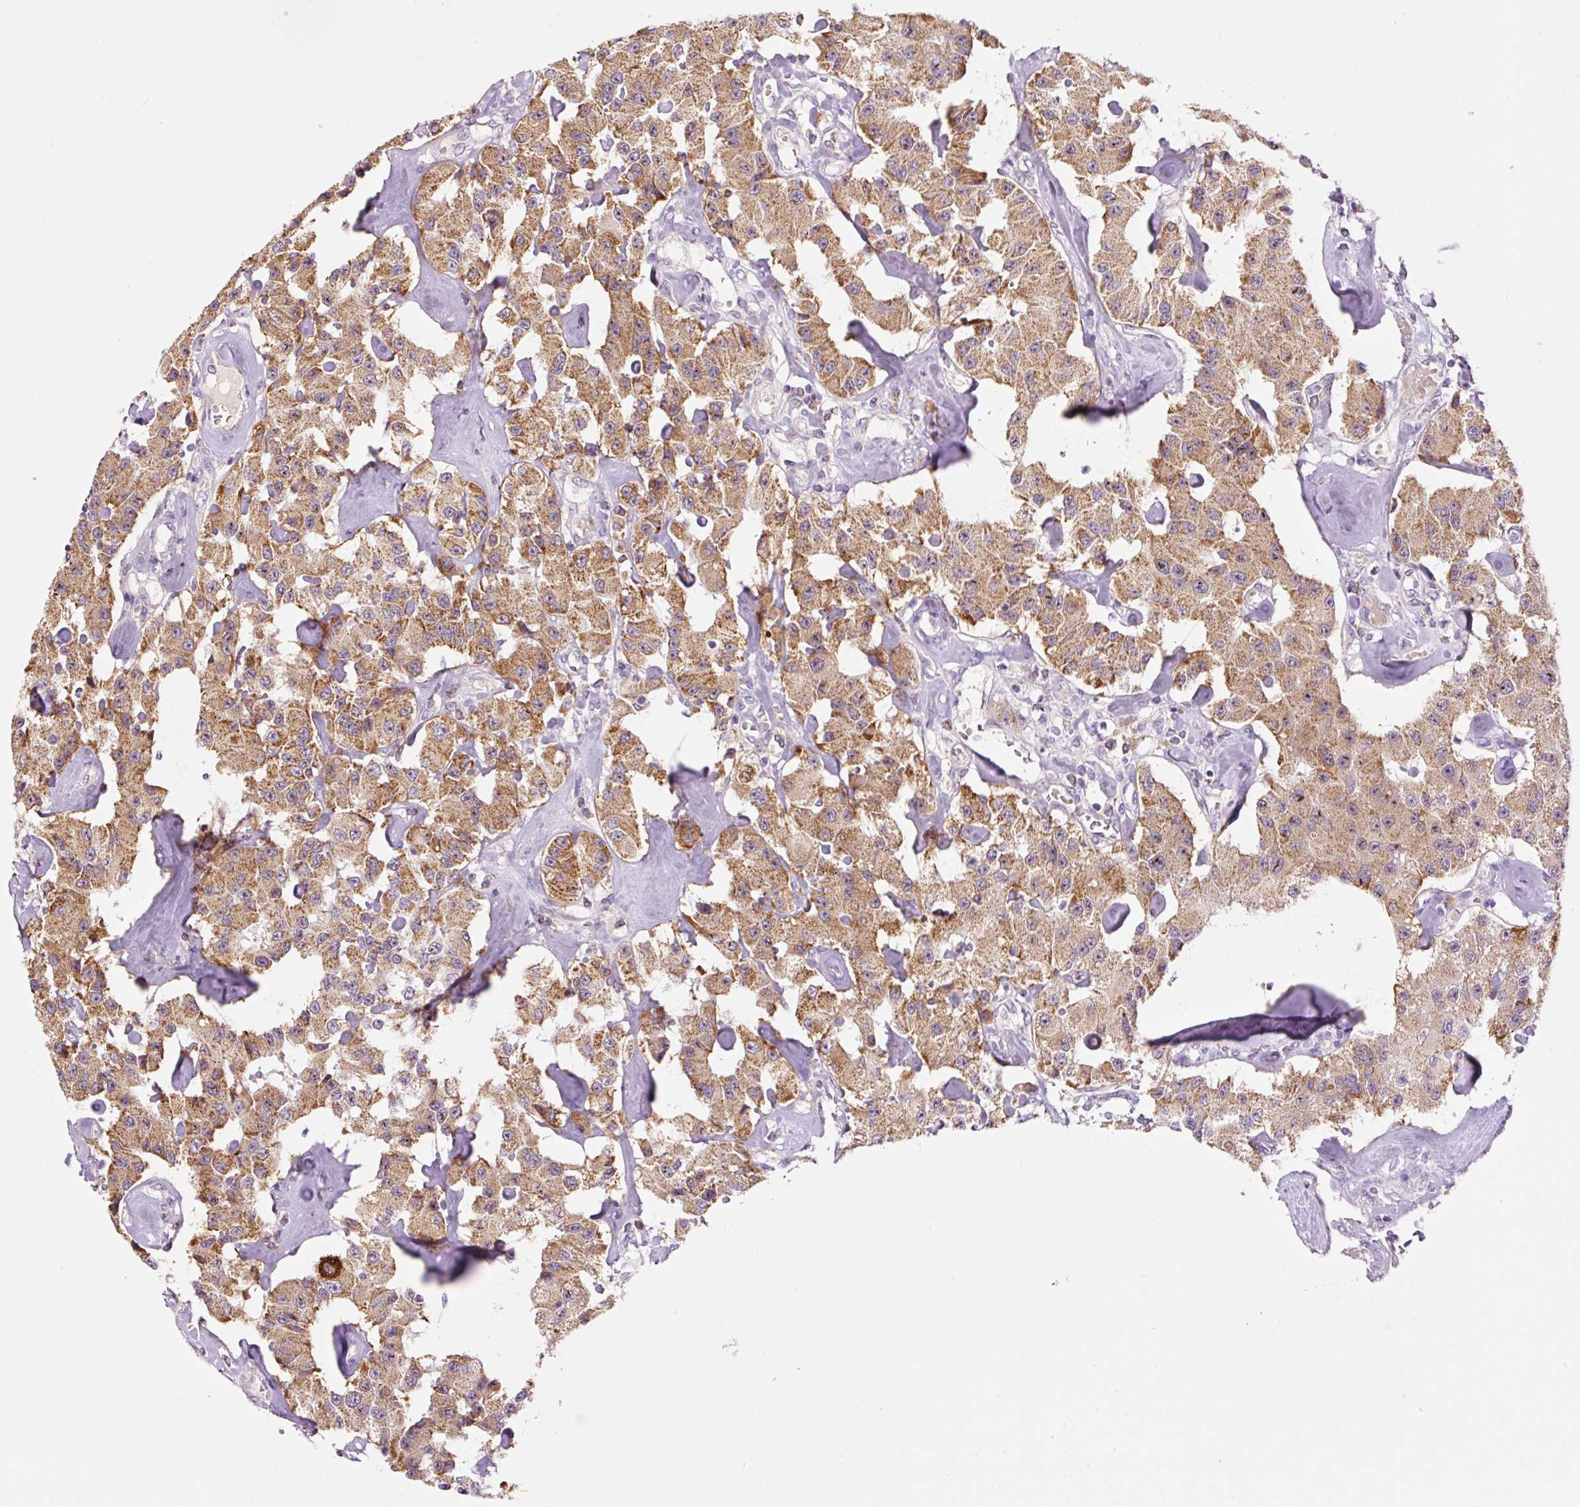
{"staining": {"intensity": "moderate", "quantity": ">75%", "location": "cytoplasmic/membranous"}, "tissue": "carcinoid", "cell_type": "Tumor cells", "image_type": "cancer", "snomed": [{"axis": "morphology", "description": "Carcinoid, malignant, NOS"}, {"axis": "topography", "description": "Pancreas"}], "caption": "High-magnification brightfield microscopy of carcinoid (malignant) stained with DAB (brown) and counterstained with hematoxylin (blue). tumor cells exhibit moderate cytoplasmic/membranous staining is present in about>75% of cells.", "gene": "PCK2", "patient": {"sex": "male", "age": 41}}